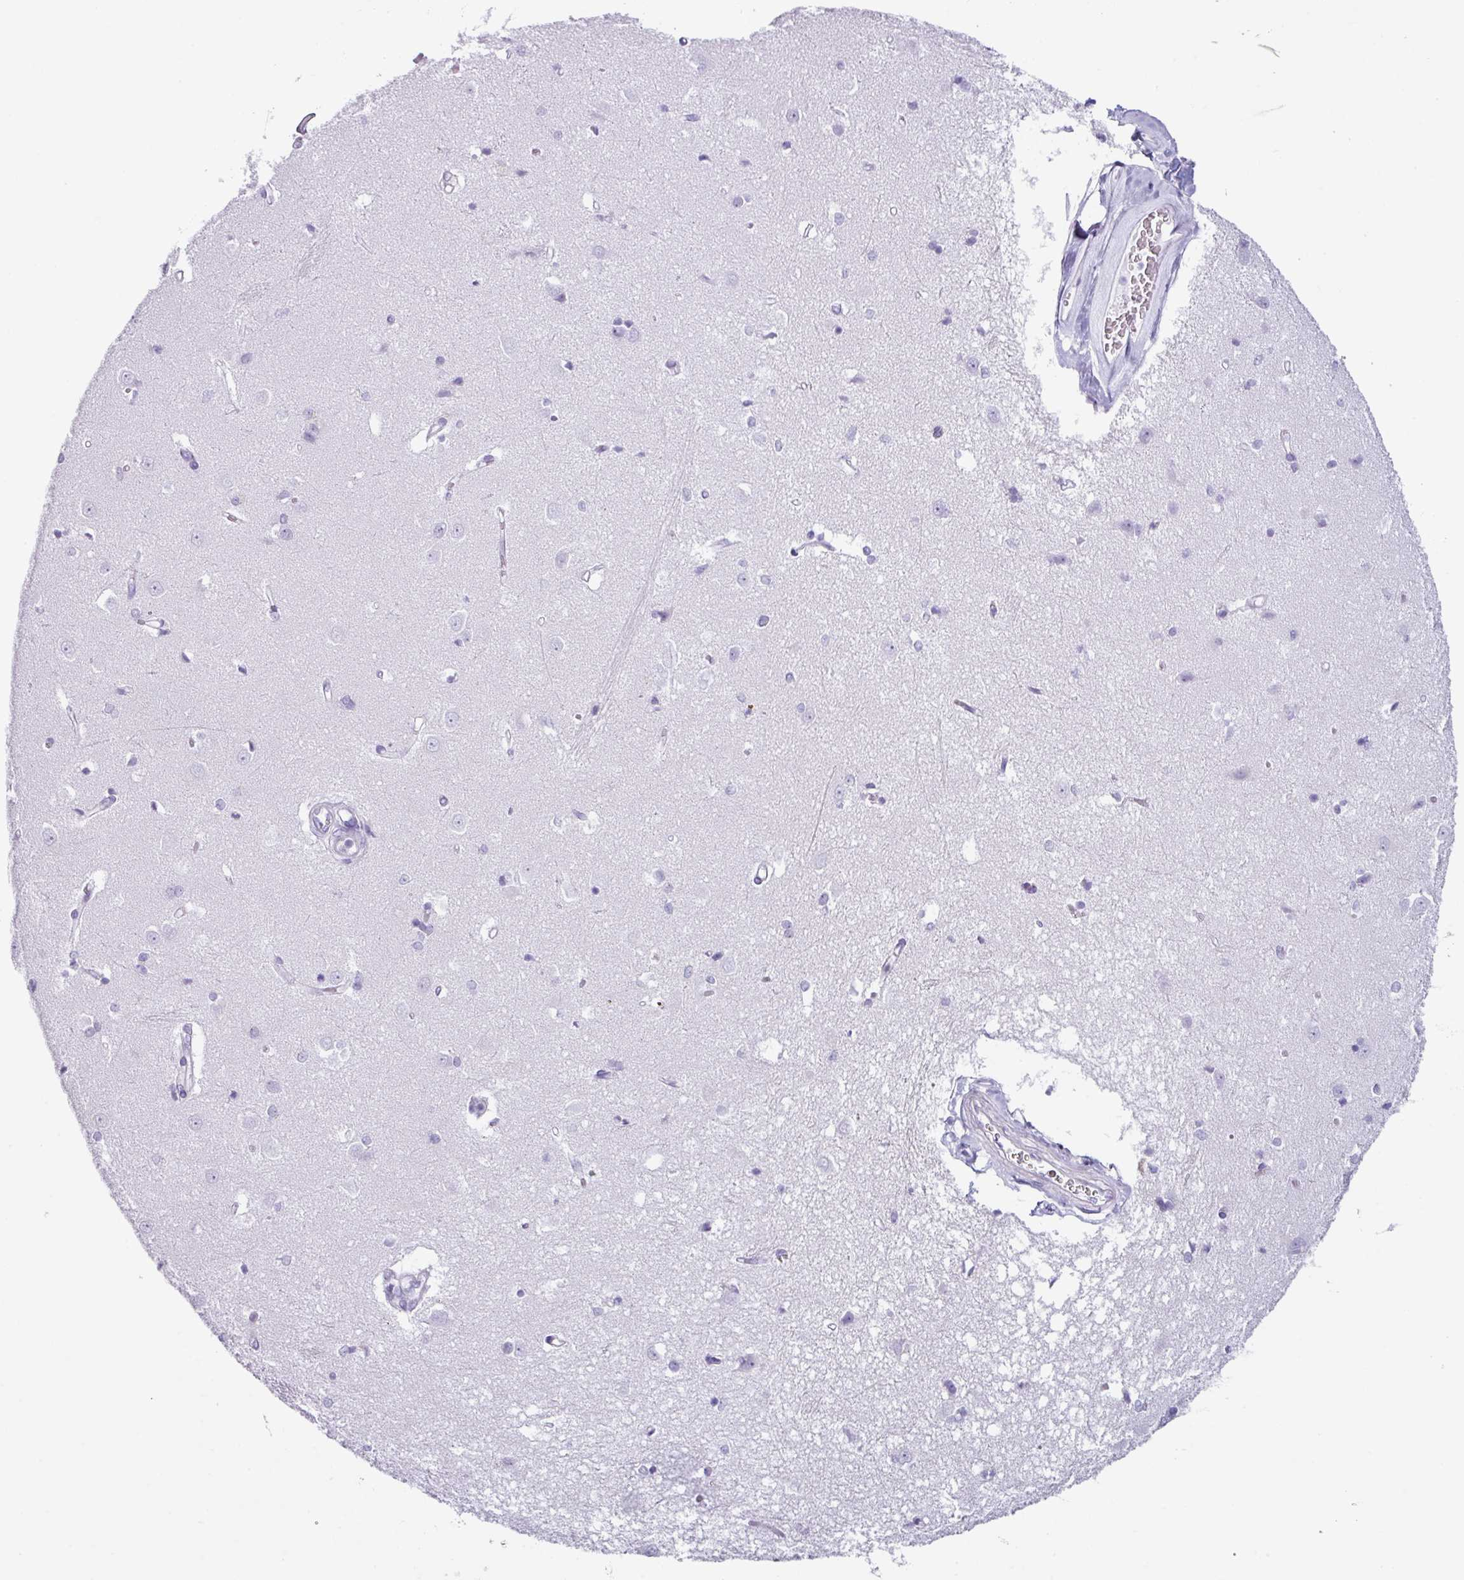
{"staining": {"intensity": "negative", "quantity": "none", "location": "none"}, "tissue": "caudate", "cell_type": "Glial cells", "image_type": "normal", "snomed": [{"axis": "morphology", "description": "Normal tissue, NOS"}, {"axis": "topography", "description": "Lateral ventricle wall"}], "caption": "DAB immunohistochemical staining of unremarkable human caudate shows no significant expression in glial cells. Brightfield microscopy of immunohistochemistry (IHC) stained with DAB (brown) and hematoxylin (blue), captured at high magnification.", "gene": "STAT5A", "patient": {"sex": "male", "age": 37}}